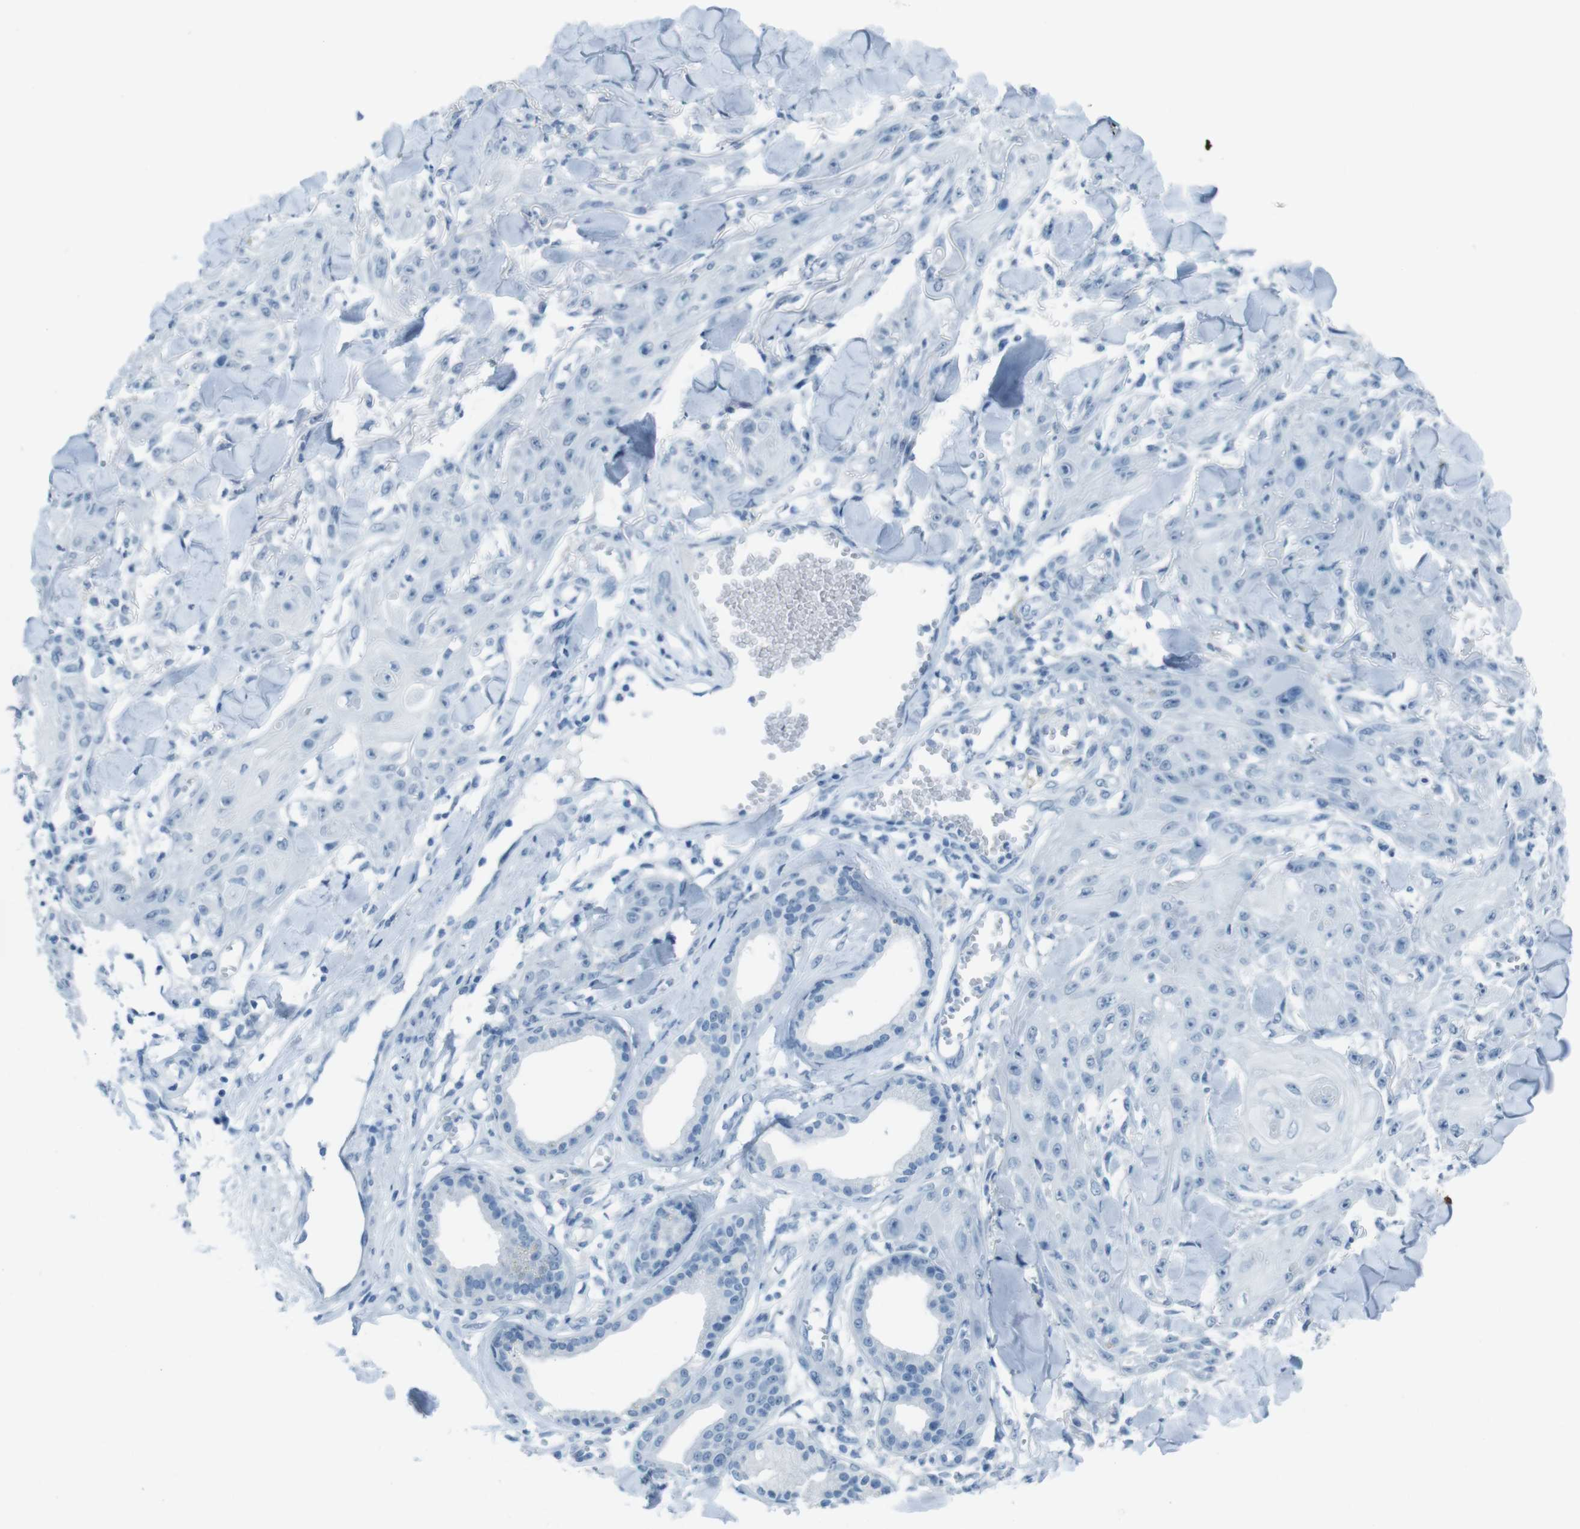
{"staining": {"intensity": "negative", "quantity": "none", "location": "none"}, "tissue": "skin cancer", "cell_type": "Tumor cells", "image_type": "cancer", "snomed": [{"axis": "morphology", "description": "Squamous cell carcinoma, NOS"}, {"axis": "topography", "description": "Skin"}], "caption": "High power microscopy image of an immunohistochemistry (IHC) micrograph of squamous cell carcinoma (skin), revealing no significant positivity in tumor cells.", "gene": "TMEM207", "patient": {"sex": "male", "age": 74}}